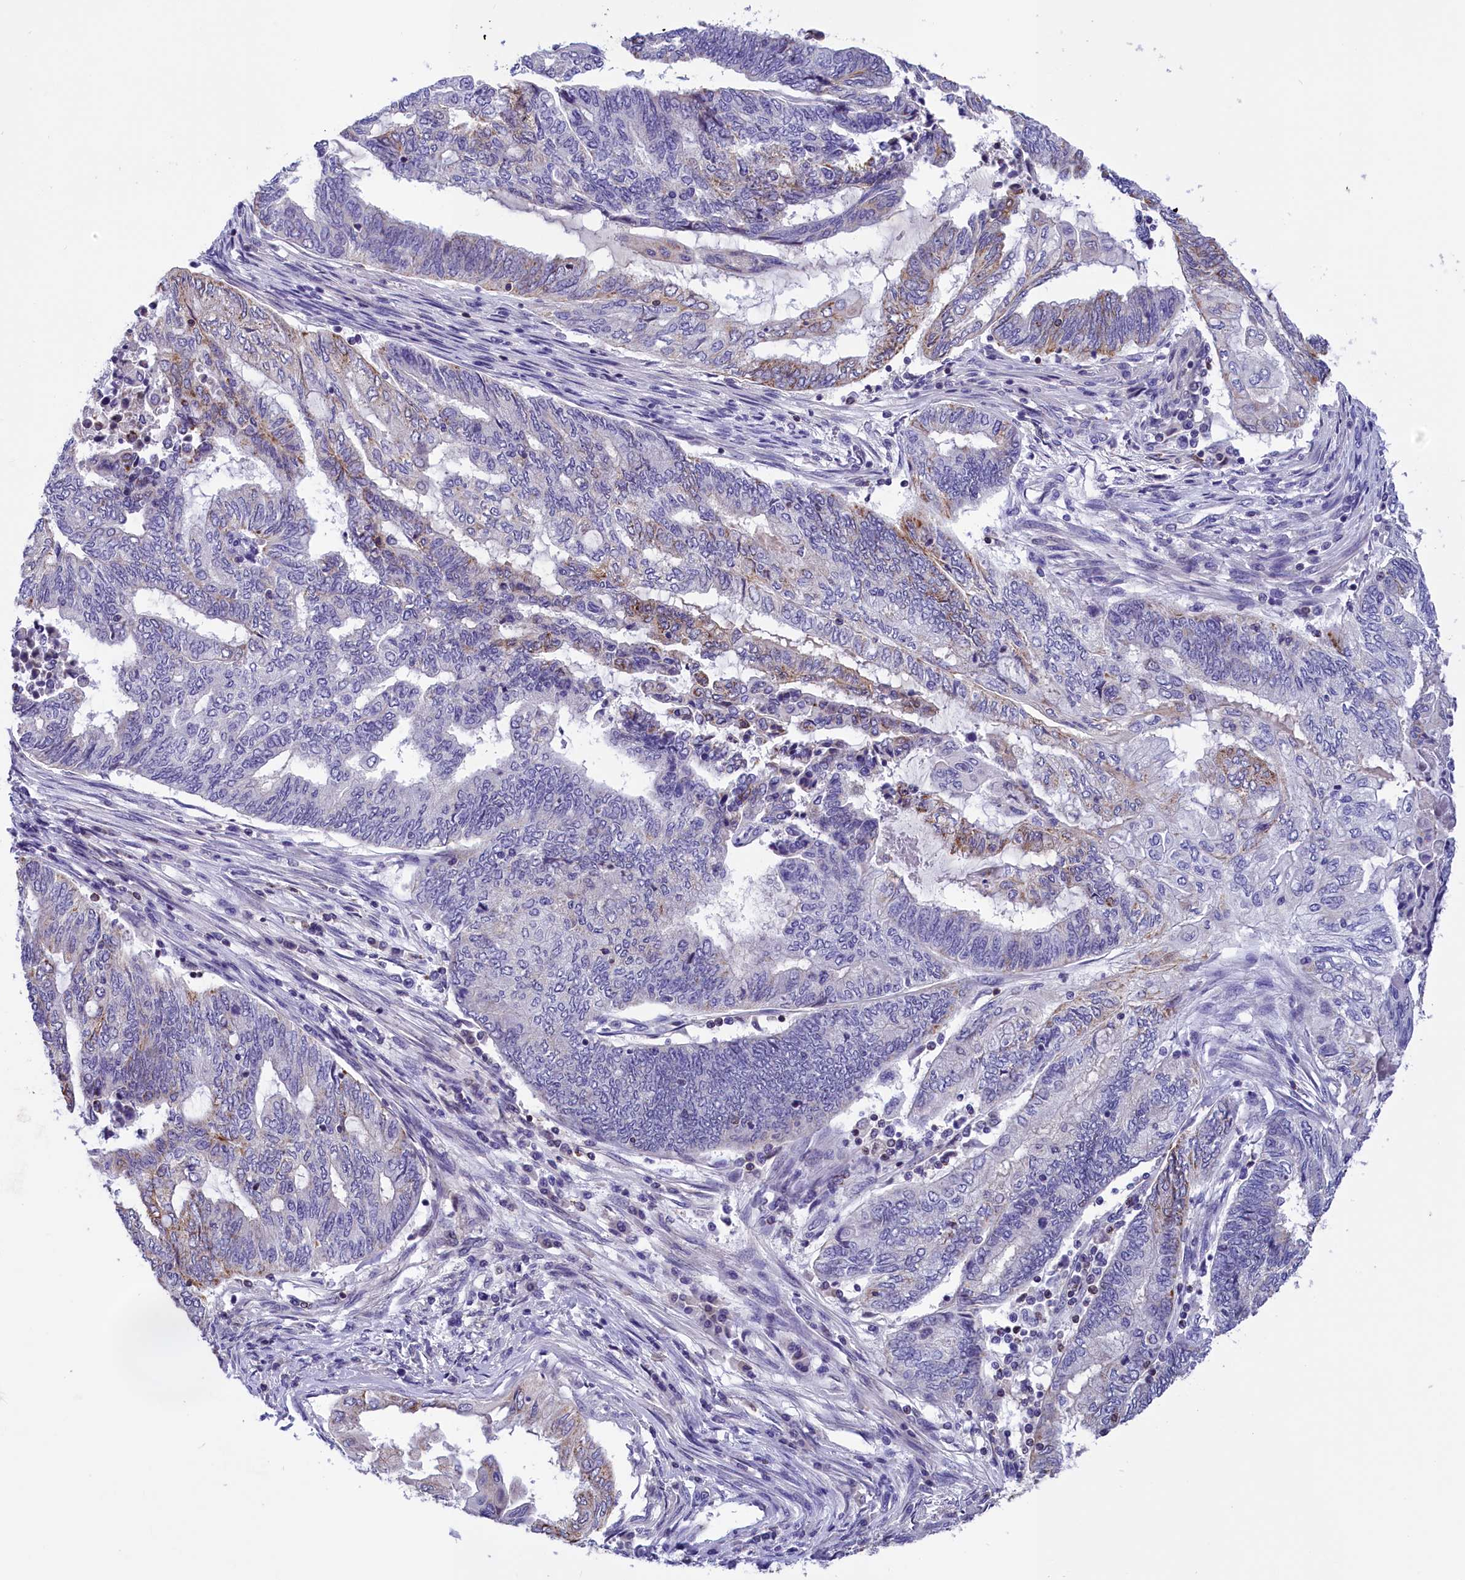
{"staining": {"intensity": "weak", "quantity": "<25%", "location": "cytoplasmic/membranous"}, "tissue": "endometrial cancer", "cell_type": "Tumor cells", "image_type": "cancer", "snomed": [{"axis": "morphology", "description": "Adenocarcinoma, NOS"}, {"axis": "topography", "description": "Uterus"}, {"axis": "topography", "description": "Endometrium"}], "caption": "The IHC histopathology image has no significant staining in tumor cells of adenocarcinoma (endometrial) tissue.", "gene": "ABAT", "patient": {"sex": "female", "age": 70}}